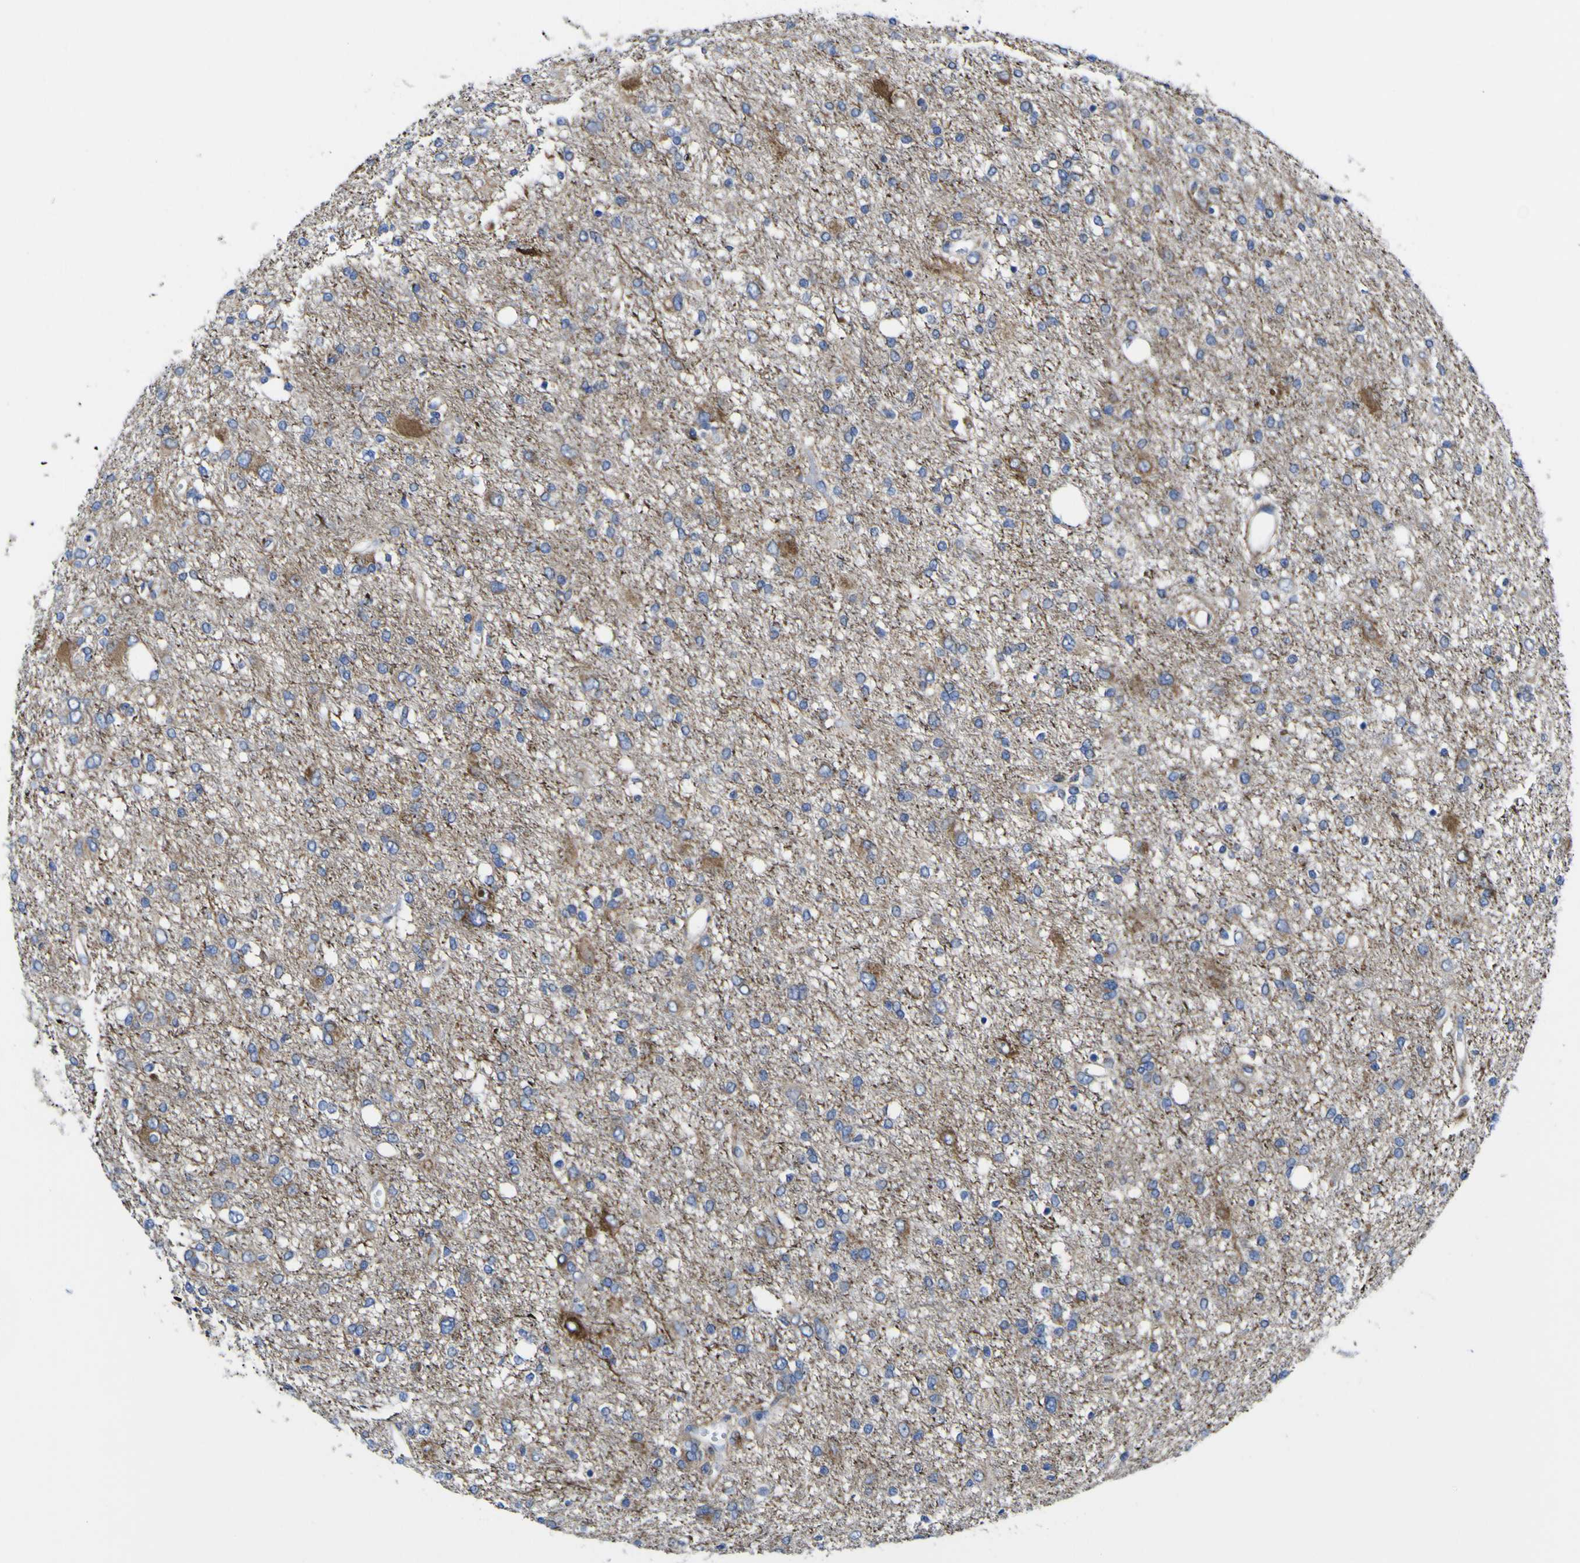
{"staining": {"intensity": "moderate", "quantity": "<25%", "location": "cytoplasmic/membranous"}, "tissue": "glioma", "cell_type": "Tumor cells", "image_type": "cancer", "snomed": [{"axis": "morphology", "description": "Glioma, malignant, High grade"}, {"axis": "topography", "description": "Brain"}], "caption": "Human glioma stained with a brown dye displays moderate cytoplasmic/membranous positive expression in approximately <25% of tumor cells.", "gene": "CCDC90B", "patient": {"sex": "female", "age": 59}}